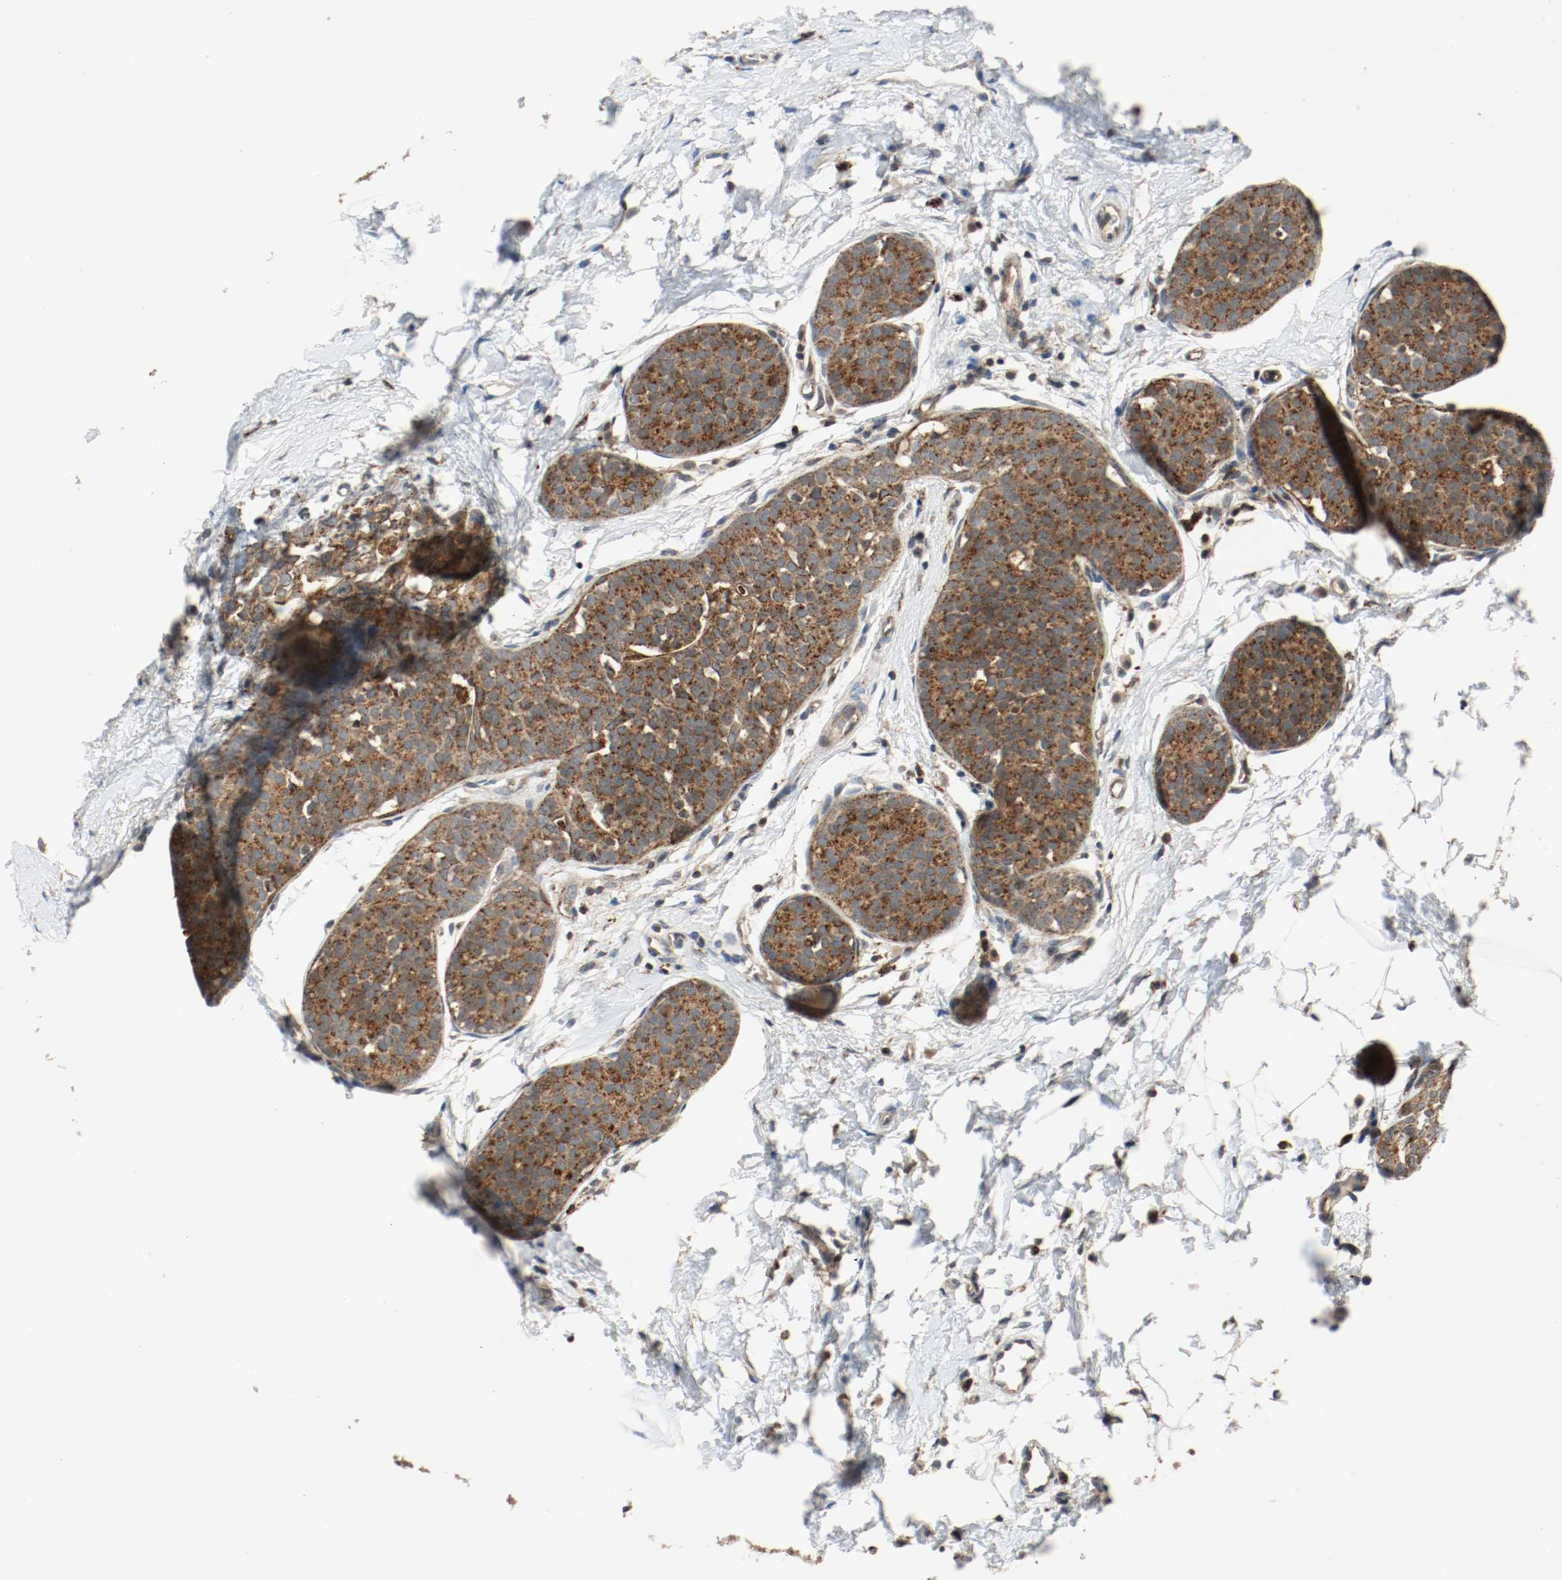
{"staining": {"intensity": "strong", "quantity": ">75%", "location": "cytoplasmic/membranous"}, "tissue": "breast cancer", "cell_type": "Tumor cells", "image_type": "cancer", "snomed": [{"axis": "morphology", "description": "Lobular carcinoma, in situ"}, {"axis": "morphology", "description": "Lobular carcinoma"}, {"axis": "topography", "description": "Breast"}], "caption": "Strong cytoplasmic/membranous expression for a protein is seen in approximately >75% of tumor cells of breast cancer (lobular carcinoma in situ) using IHC.", "gene": "LAMP2", "patient": {"sex": "female", "age": 41}}